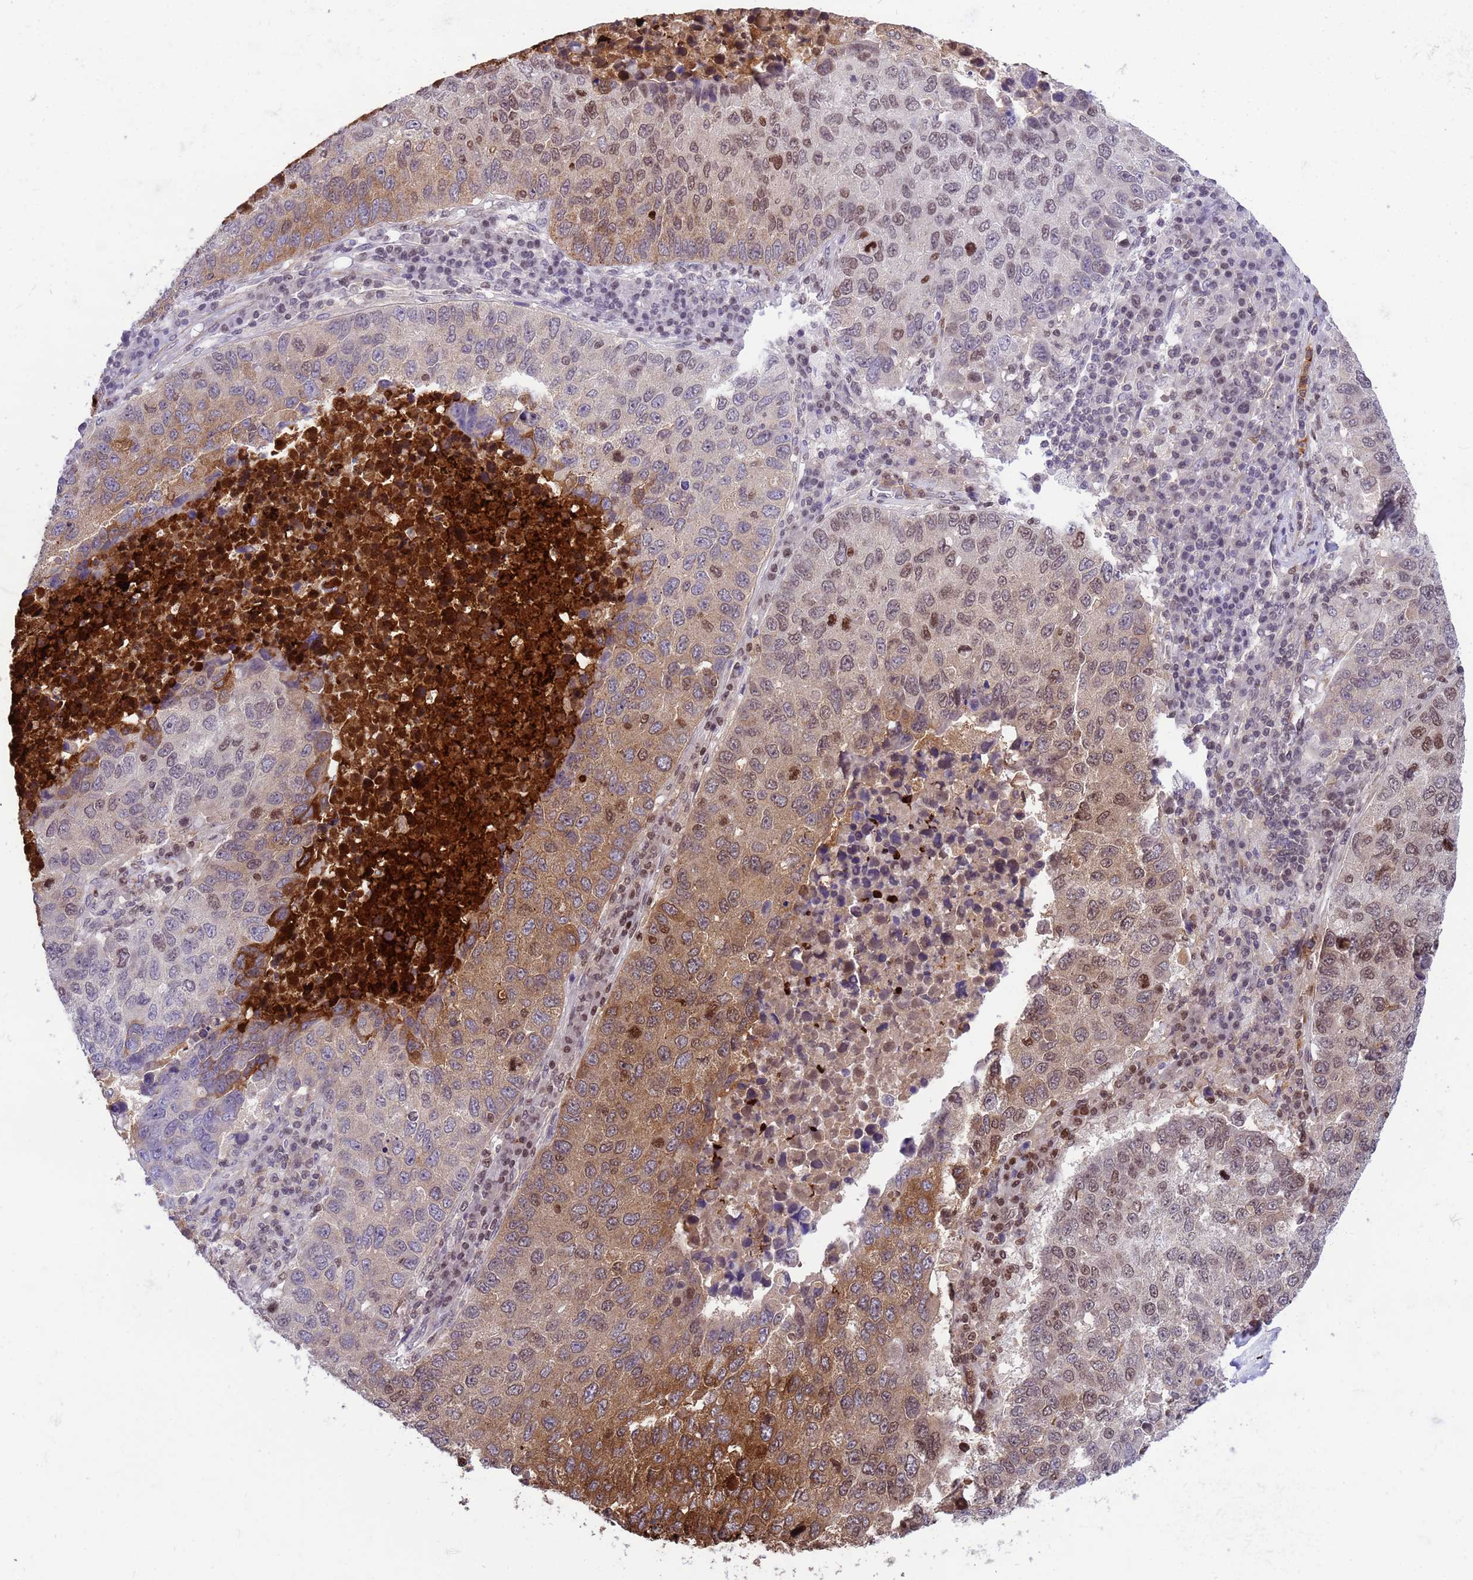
{"staining": {"intensity": "moderate", "quantity": "25%-75%", "location": "cytoplasmic/membranous,nuclear"}, "tissue": "lung cancer", "cell_type": "Tumor cells", "image_type": "cancer", "snomed": [{"axis": "morphology", "description": "Squamous cell carcinoma, NOS"}, {"axis": "topography", "description": "Lung"}], "caption": "DAB immunohistochemical staining of lung cancer shows moderate cytoplasmic/membranous and nuclear protein staining in approximately 25%-75% of tumor cells. Immunohistochemistry (ihc) stains the protein of interest in brown and the nuclei are stained blue.", "gene": "ORM1", "patient": {"sex": "male", "age": 73}}